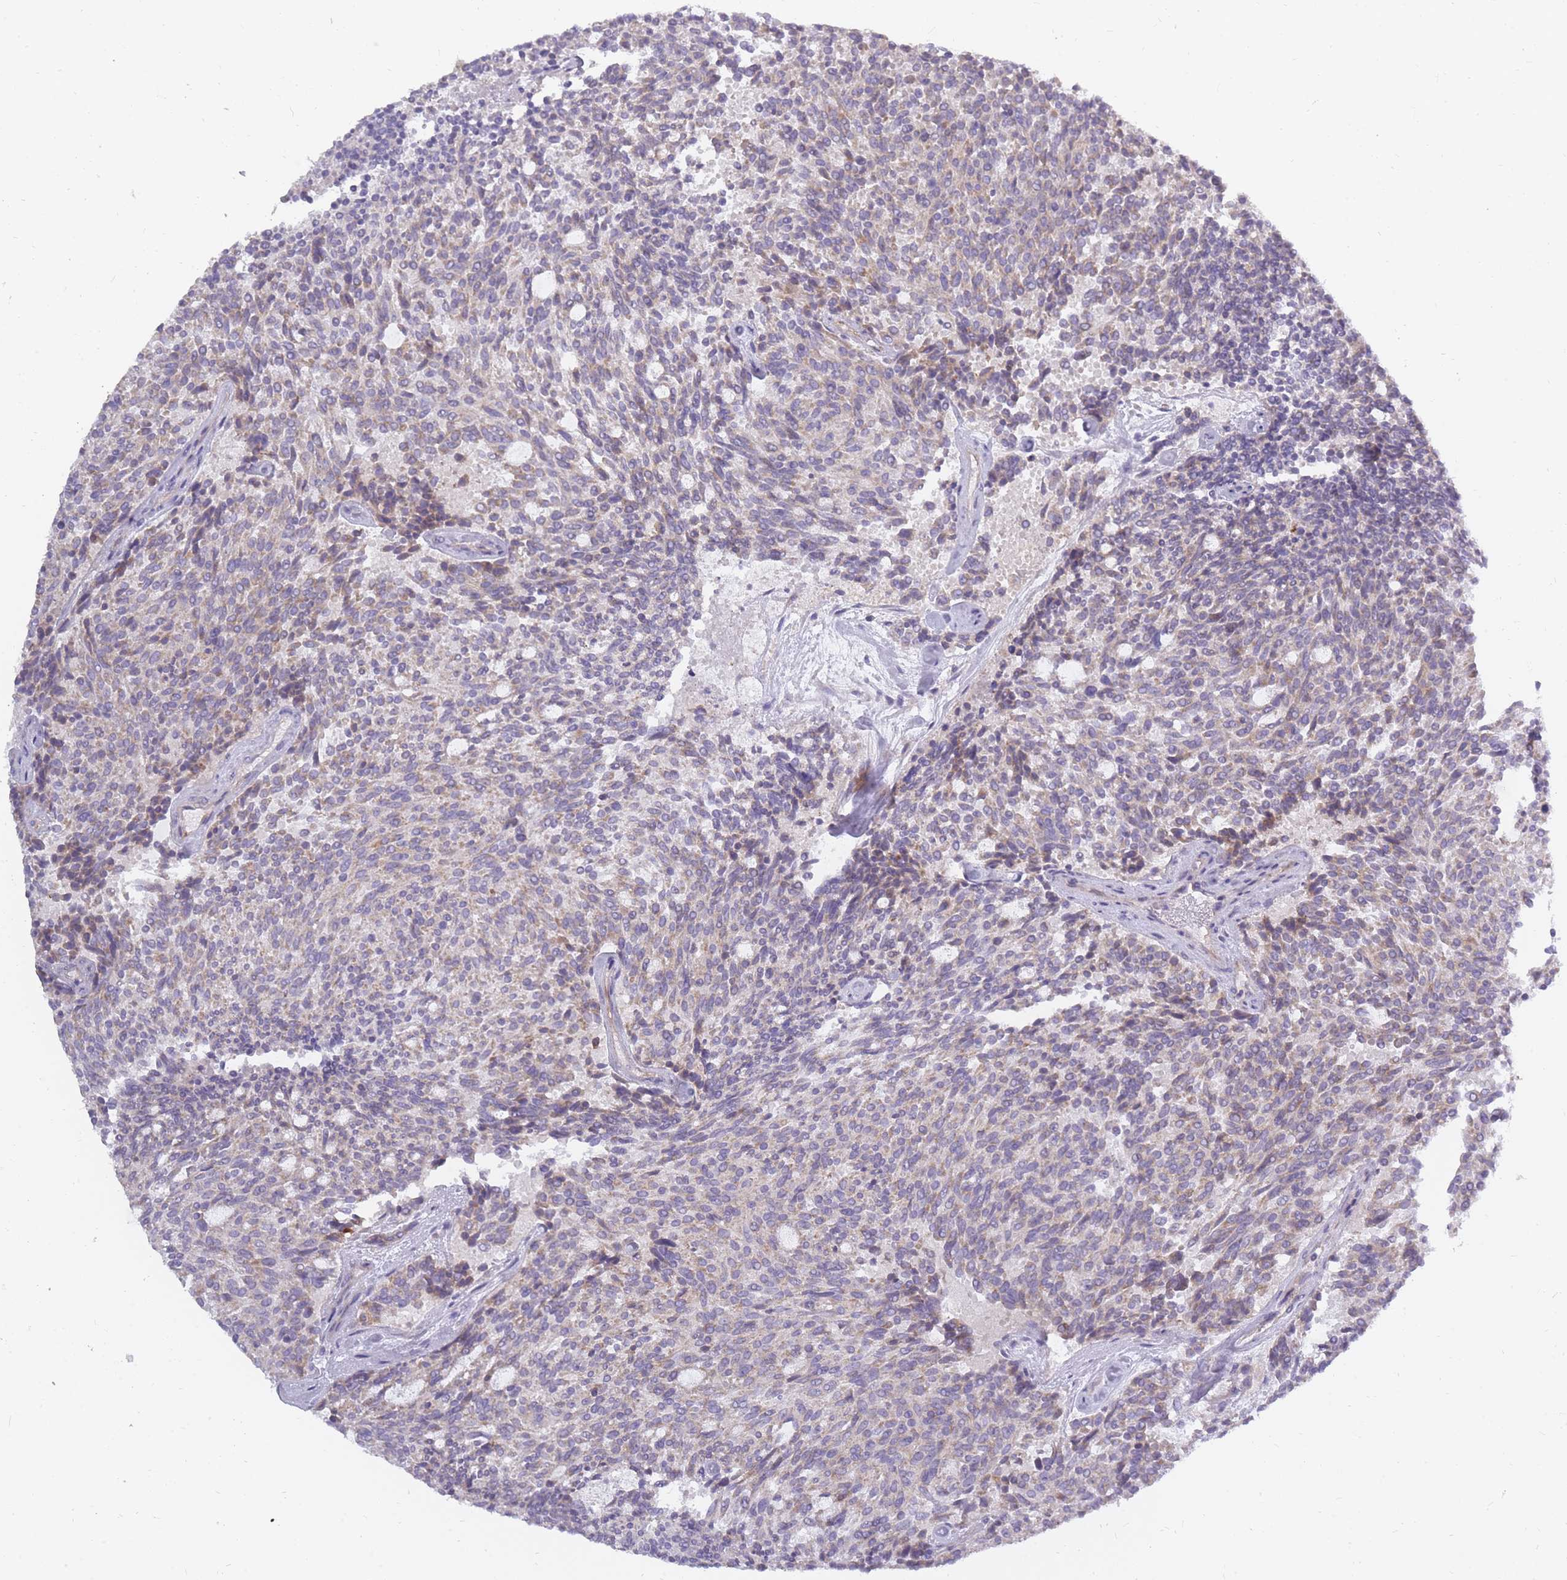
{"staining": {"intensity": "moderate", "quantity": "25%-75%", "location": "cytoplasmic/membranous"}, "tissue": "carcinoid", "cell_type": "Tumor cells", "image_type": "cancer", "snomed": [{"axis": "morphology", "description": "Carcinoid, malignant, NOS"}, {"axis": "topography", "description": "Pancreas"}], "caption": "Moderate cytoplasmic/membranous protein expression is seen in about 25%-75% of tumor cells in carcinoid.", "gene": "ALKBH4", "patient": {"sex": "female", "age": 54}}